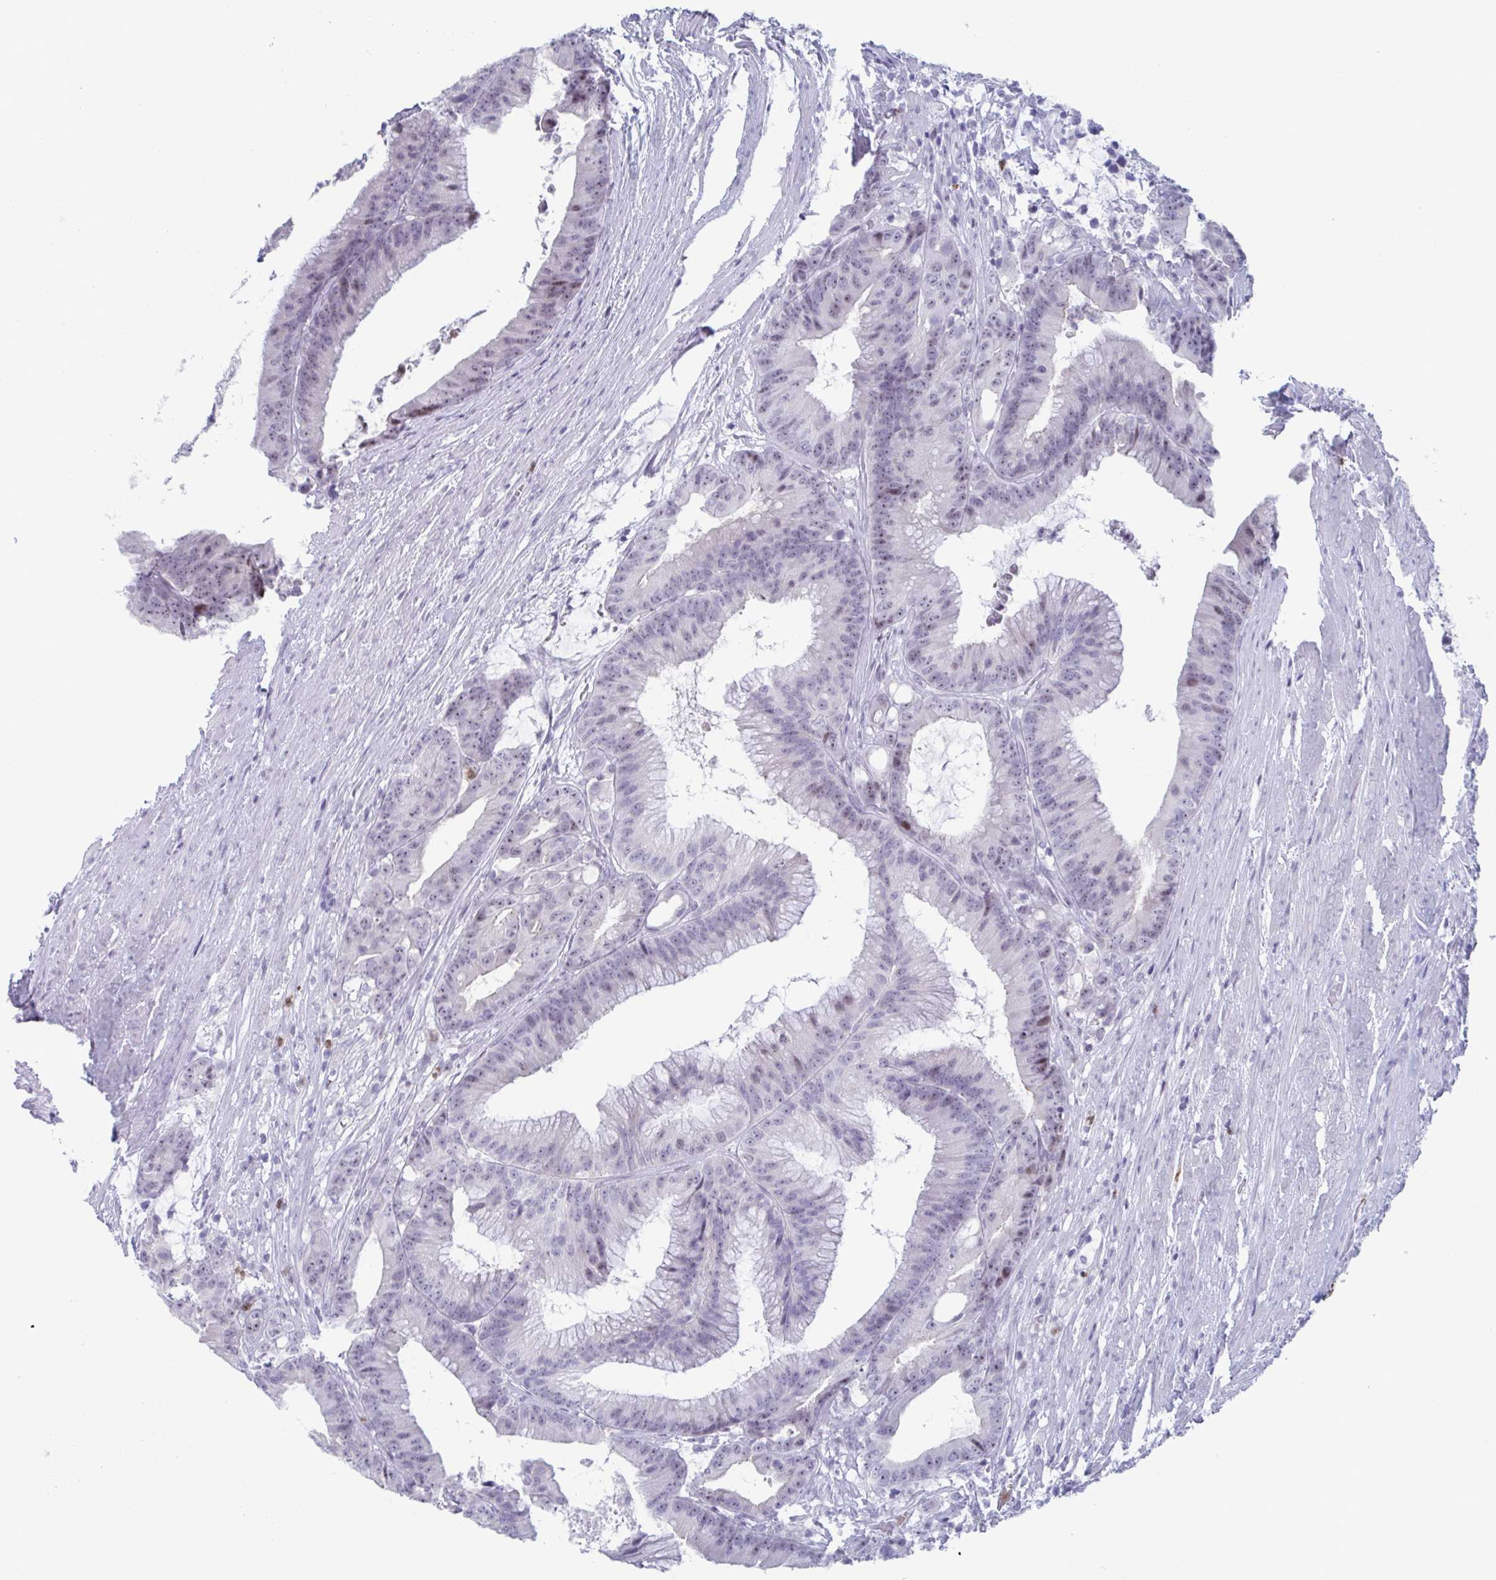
{"staining": {"intensity": "weak", "quantity": ">75%", "location": "nuclear"}, "tissue": "colorectal cancer", "cell_type": "Tumor cells", "image_type": "cancer", "snomed": [{"axis": "morphology", "description": "Adenocarcinoma, NOS"}, {"axis": "topography", "description": "Colon"}], "caption": "The immunohistochemical stain highlights weak nuclear expression in tumor cells of colorectal cancer tissue. The protein is shown in brown color, while the nuclei are stained blue.", "gene": "CYP4F11", "patient": {"sex": "female", "age": 78}}